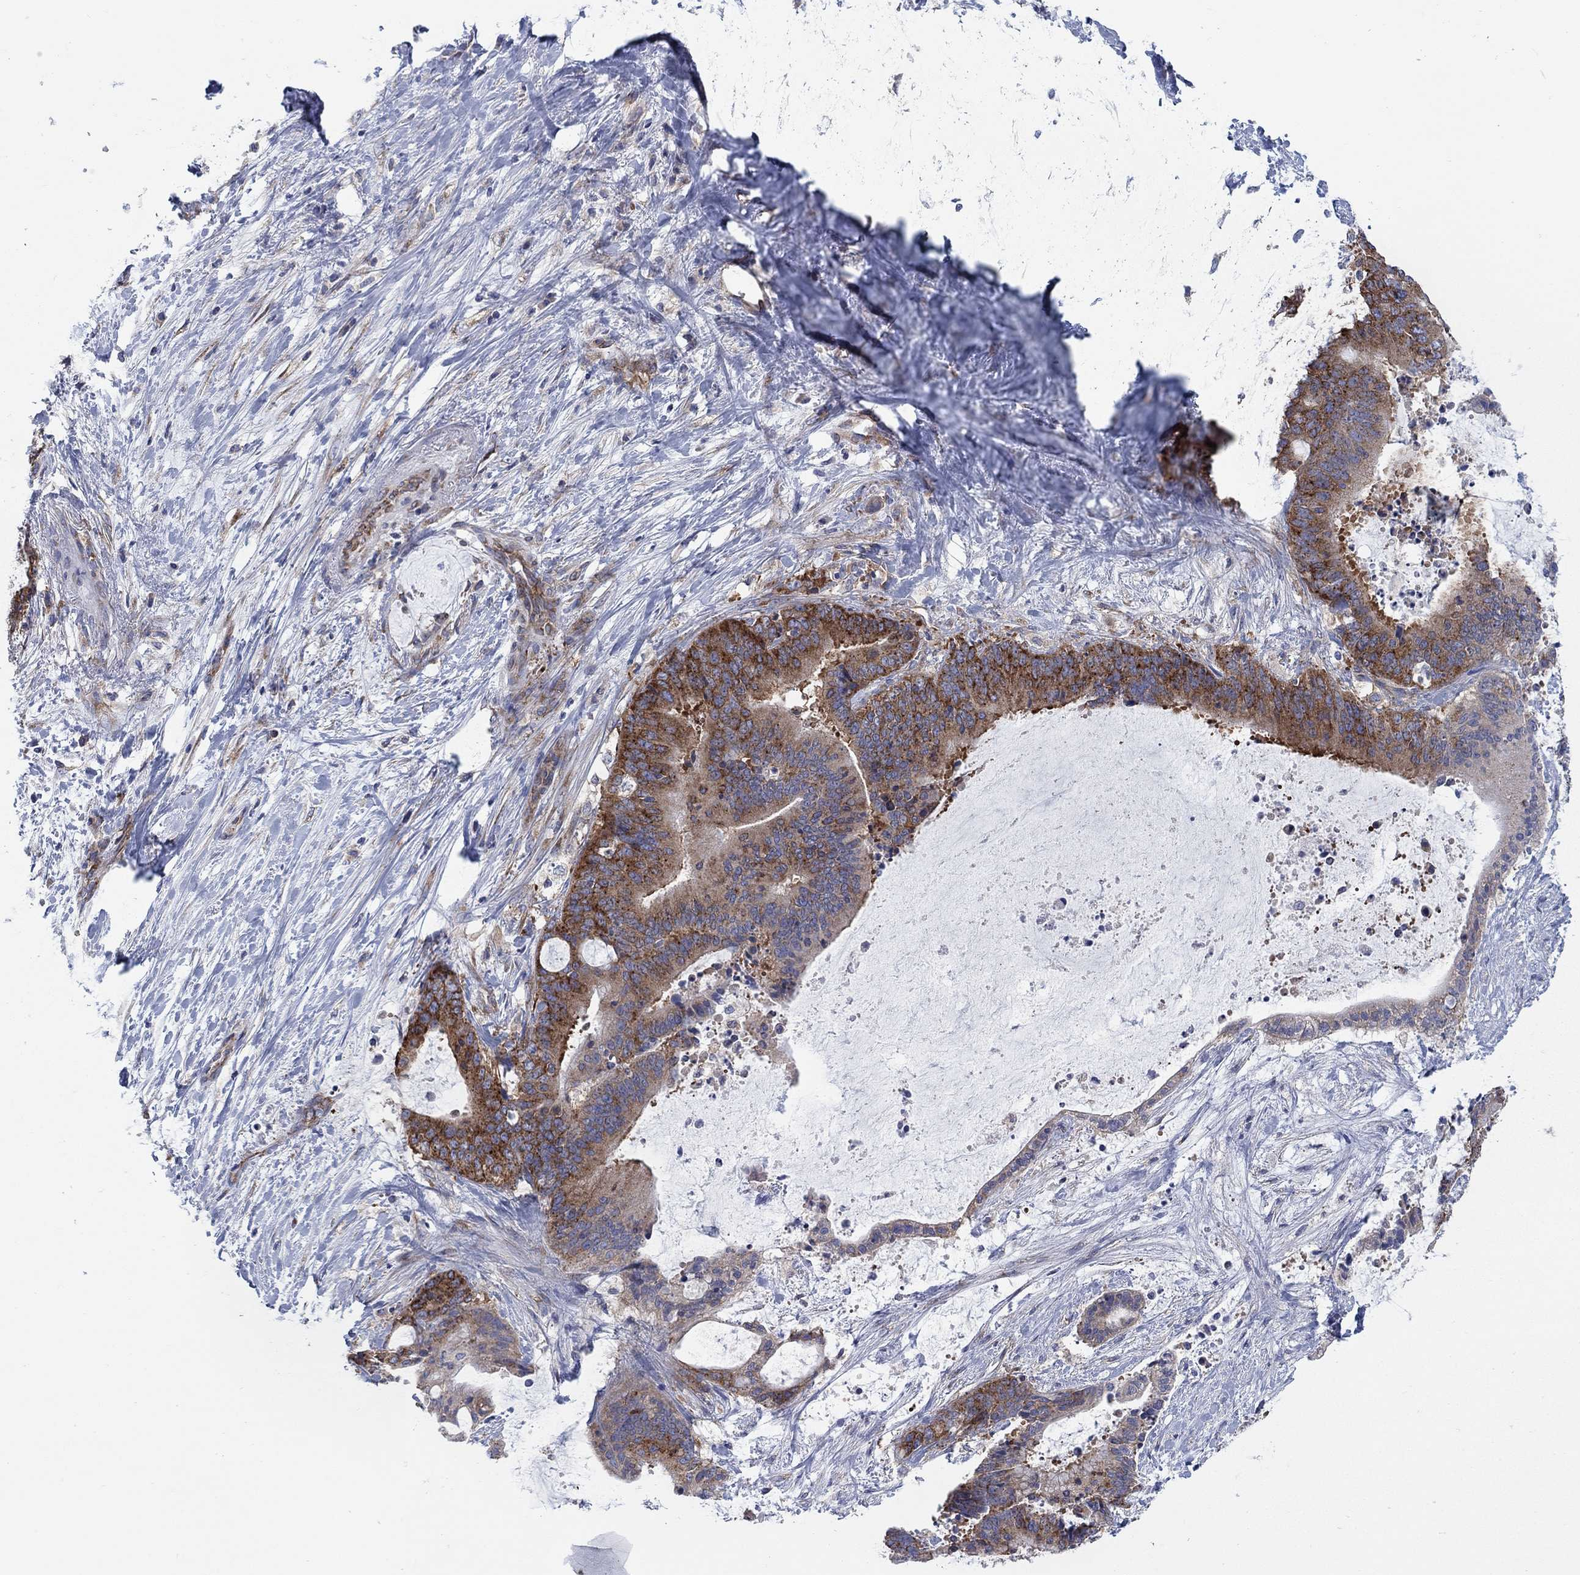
{"staining": {"intensity": "strong", "quantity": "25%-75%", "location": "cytoplasmic/membranous"}, "tissue": "liver cancer", "cell_type": "Tumor cells", "image_type": "cancer", "snomed": [{"axis": "morphology", "description": "Cholangiocarcinoma"}, {"axis": "topography", "description": "Liver"}], "caption": "This is a photomicrograph of IHC staining of cholangiocarcinoma (liver), which shows strong positivity in the cytoplasmic/membranous of tumor cells.", "gene": "TMEM59", "patient": {"sex": "female", "age": 73}}